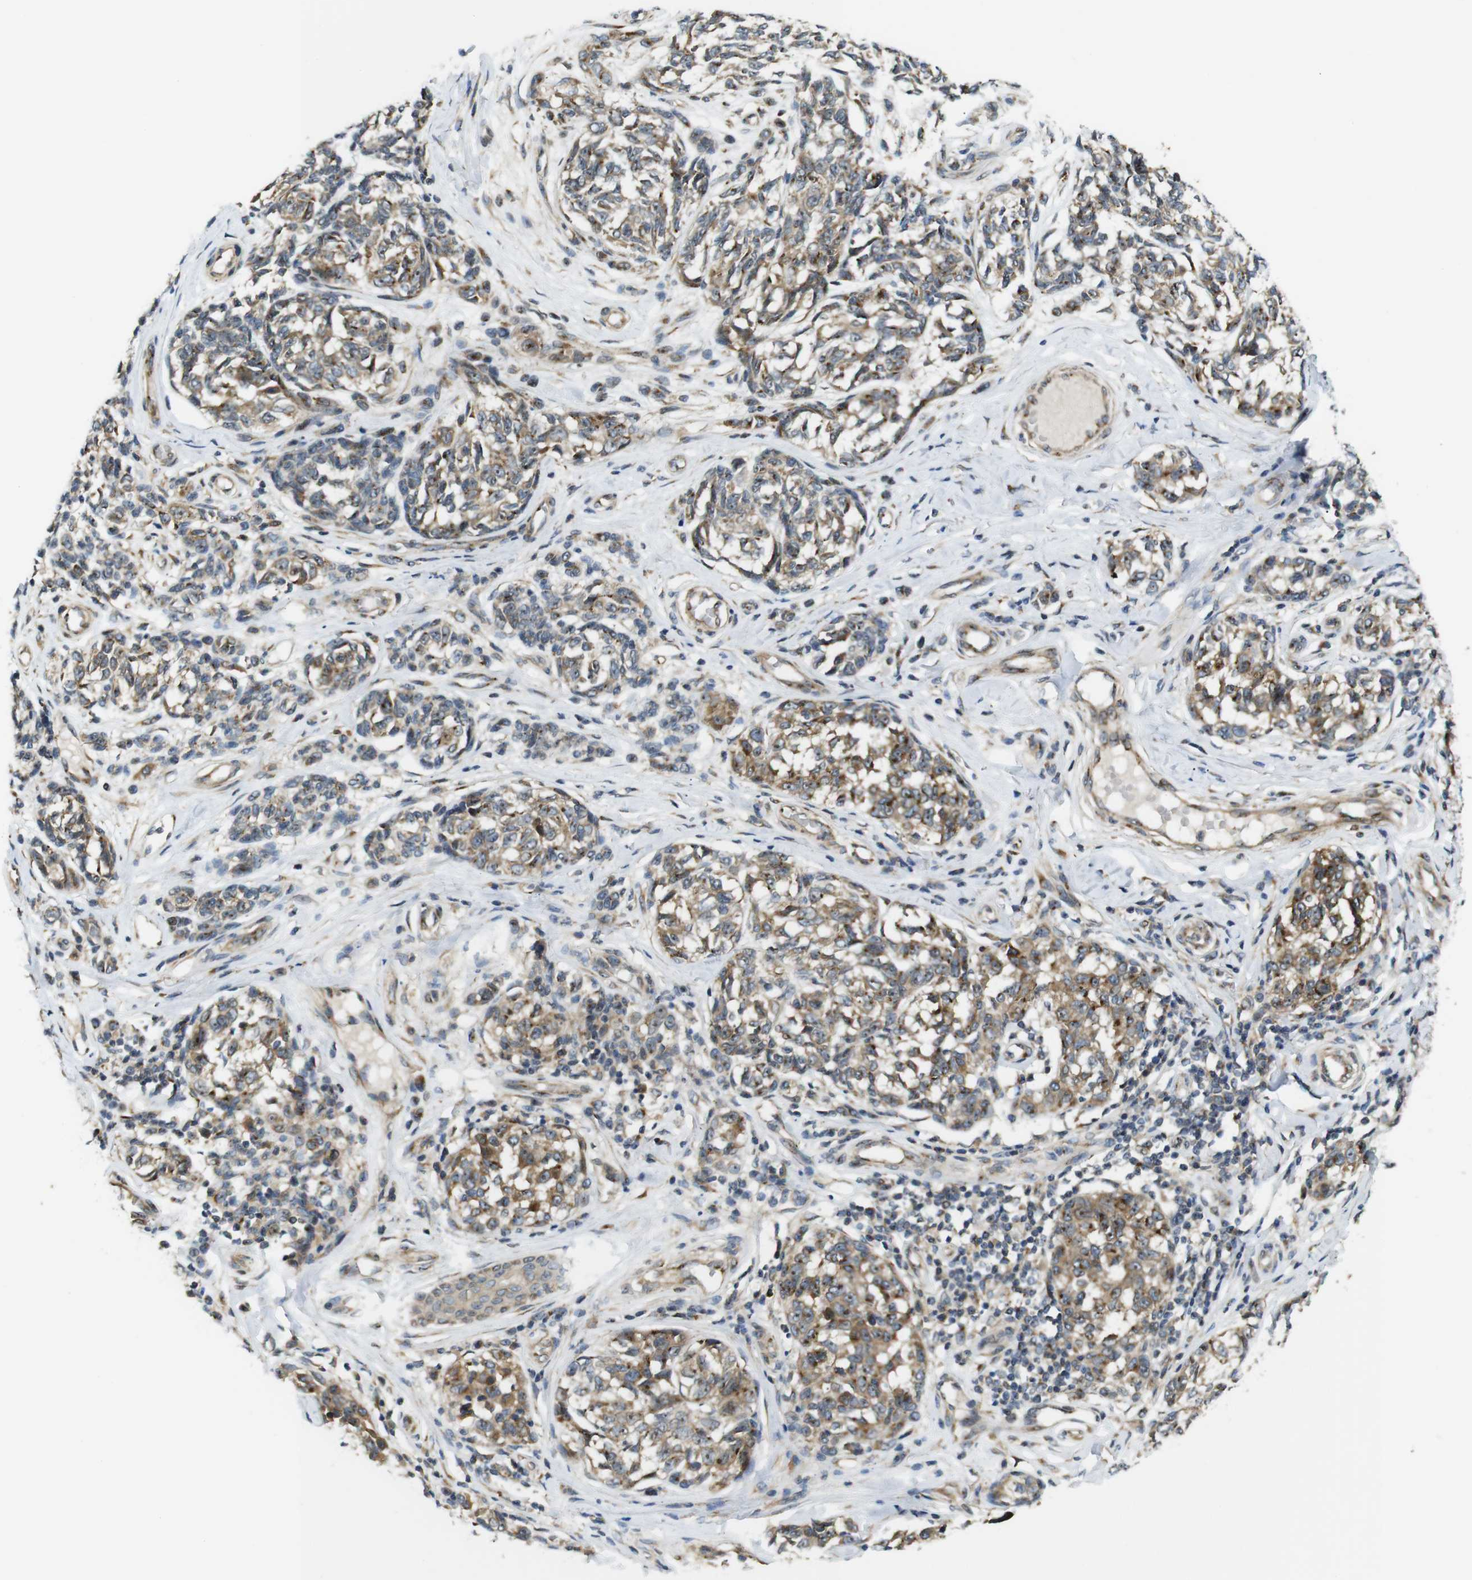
{"staining": {"intensity": "moderate", "quantity": ">75%", "location": "cytoplasmic/membranous"}, "tissue": "melanoma", "cell_type": "Tumor cells", "image_type": "cancer", "snomed": [{"axis": "morphology", "description": "Malignant melanoma, NOS"}, {"axis": "topography", "description": "Skin"}], "caption": "Immunohistochemistry (IHC) staining of melanoma, which reveals medium levels of moderate cytoplasmic/membranous positivity in about >75% of tumor cells indicating moderate cytoplasmic/membranous protein positivity. The staining was performed using DAB (brown) for protein detection and nuclei were counterstained in hematoxylin (blue).", "gene": "TMEM143", "patient": {"sex": "female", "age": 64}}